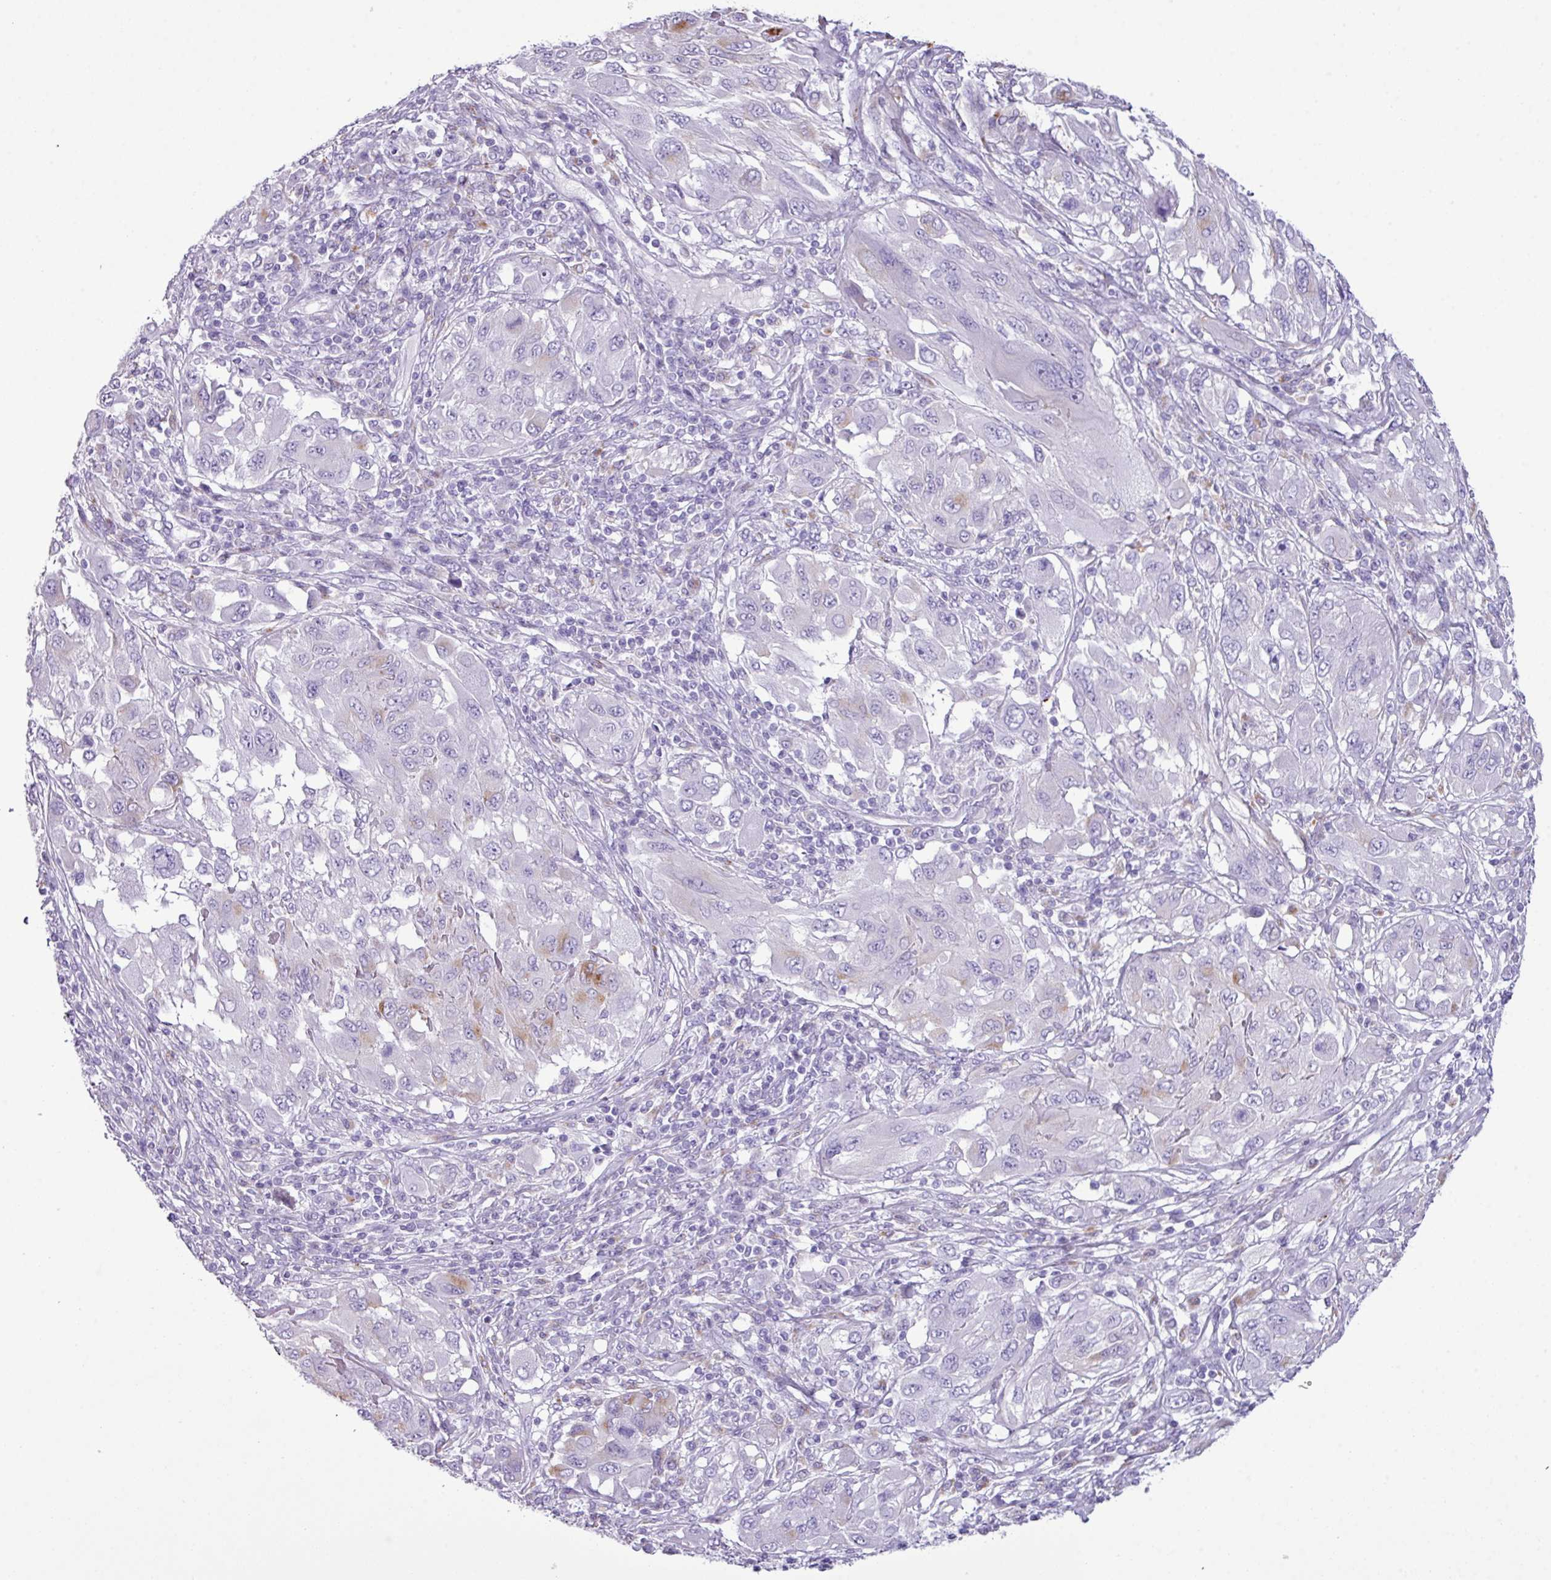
{"staining": {"intensity": "moderate", "quantity": "<25%", "location": "cytoplasmic/membranous"}, "tissue": "melanoma", "cell_type": "Tumor cells", "image_type": "cancer", "snomed": [{"axis": "morphology", "description": "Malignant melanoma, NOS"}, {"axis": "topography", "description": "Skin"}], "caption": "A brown stain shows moderate cytoplasmic/membranous expression of a protein in malignant melanoma tumor cells.", "gene": "AGO3", "patient": {"sex": "female", "age": 91}}